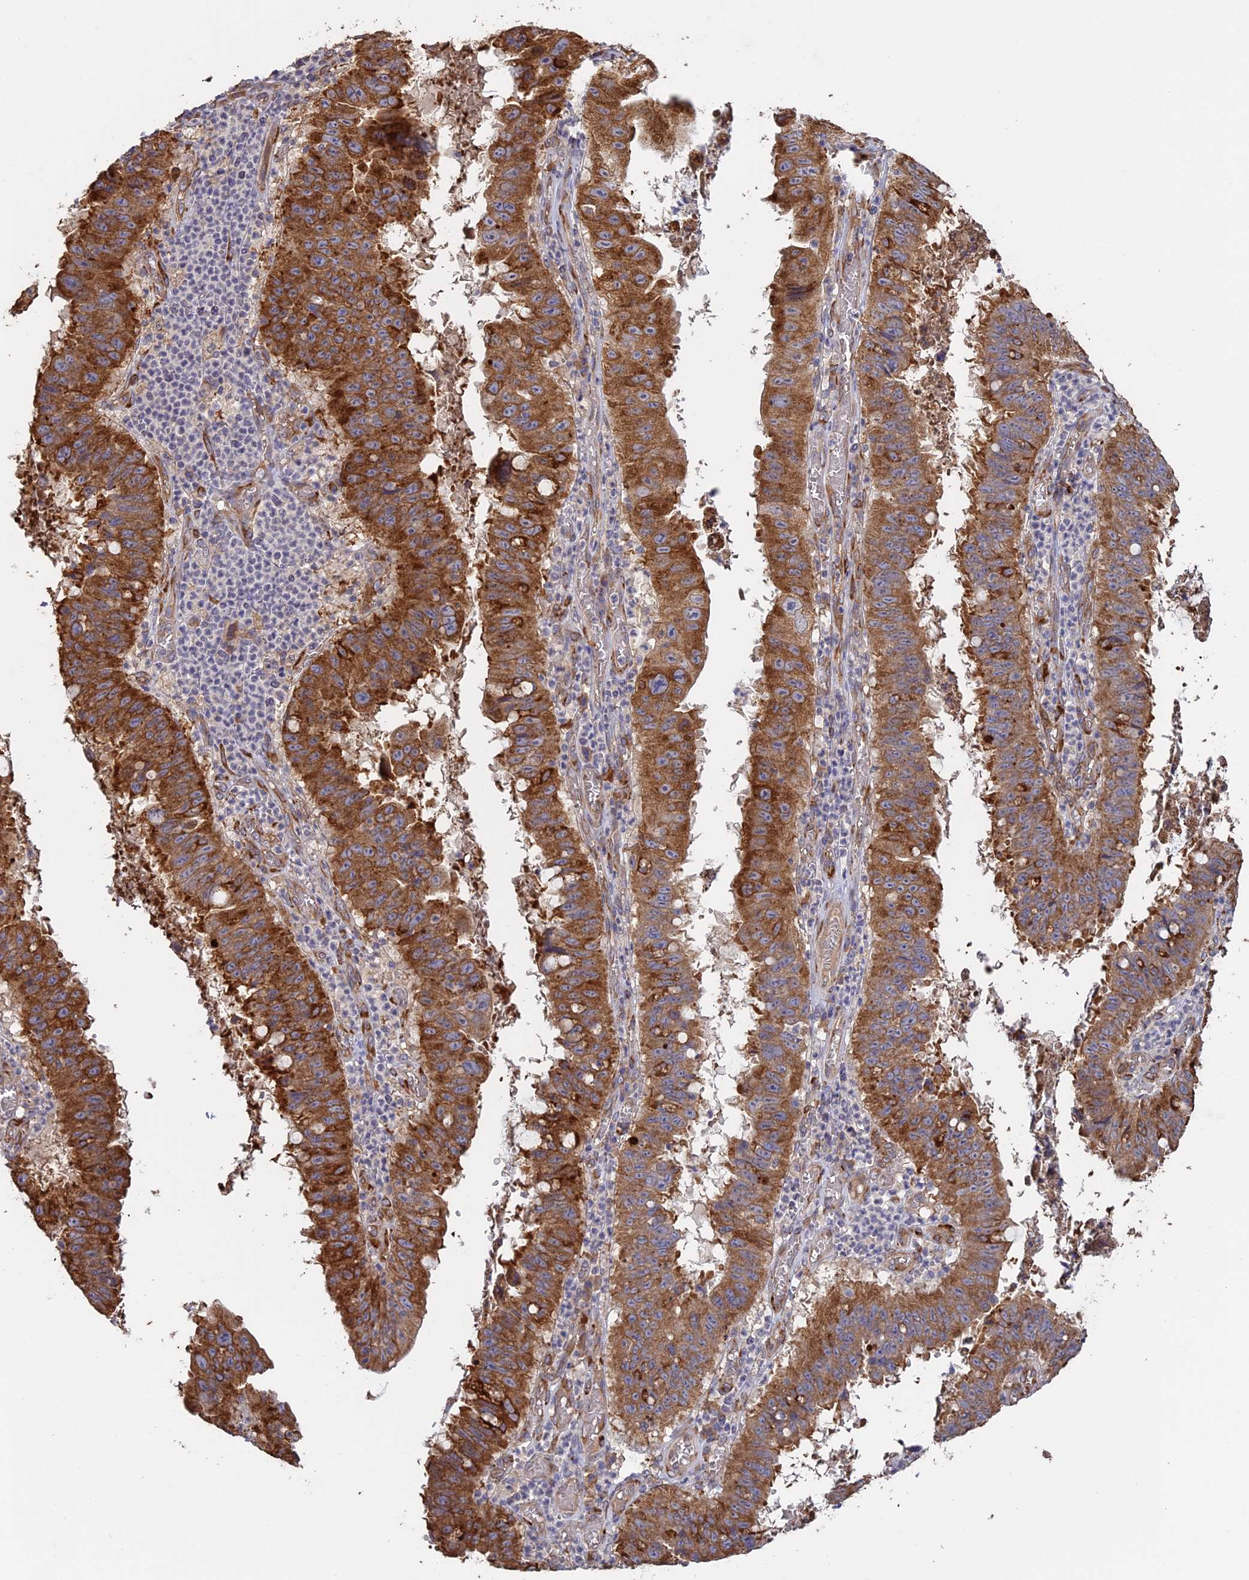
{"staining": {"intensity": "strong", "quantity": ">75%", "location": "cytoplasmic/membranous"}, "tissue": "stomach cancer", "cell_type": "Tumor cells", "image_type": "cancer", "snomed": [{"axis": "morphology", "description": "Adenocarcinoma, NOS"}, {"axis": "topography", "description": "Stomach"}], "caption": "Immunohistochemical staining of human stomach cancer reveals strong cytoplasmic/membranous protein positivity in approximately >75% of tumor cells. The protein of interest is stained brown, and the nuclei are stained in blue (DAB (3,3'-diaminobenzidine) IHC with brightfield microscopy, high magnification).", "gene": "PPIC", "patient": {"sex": "male", "age": 59}}